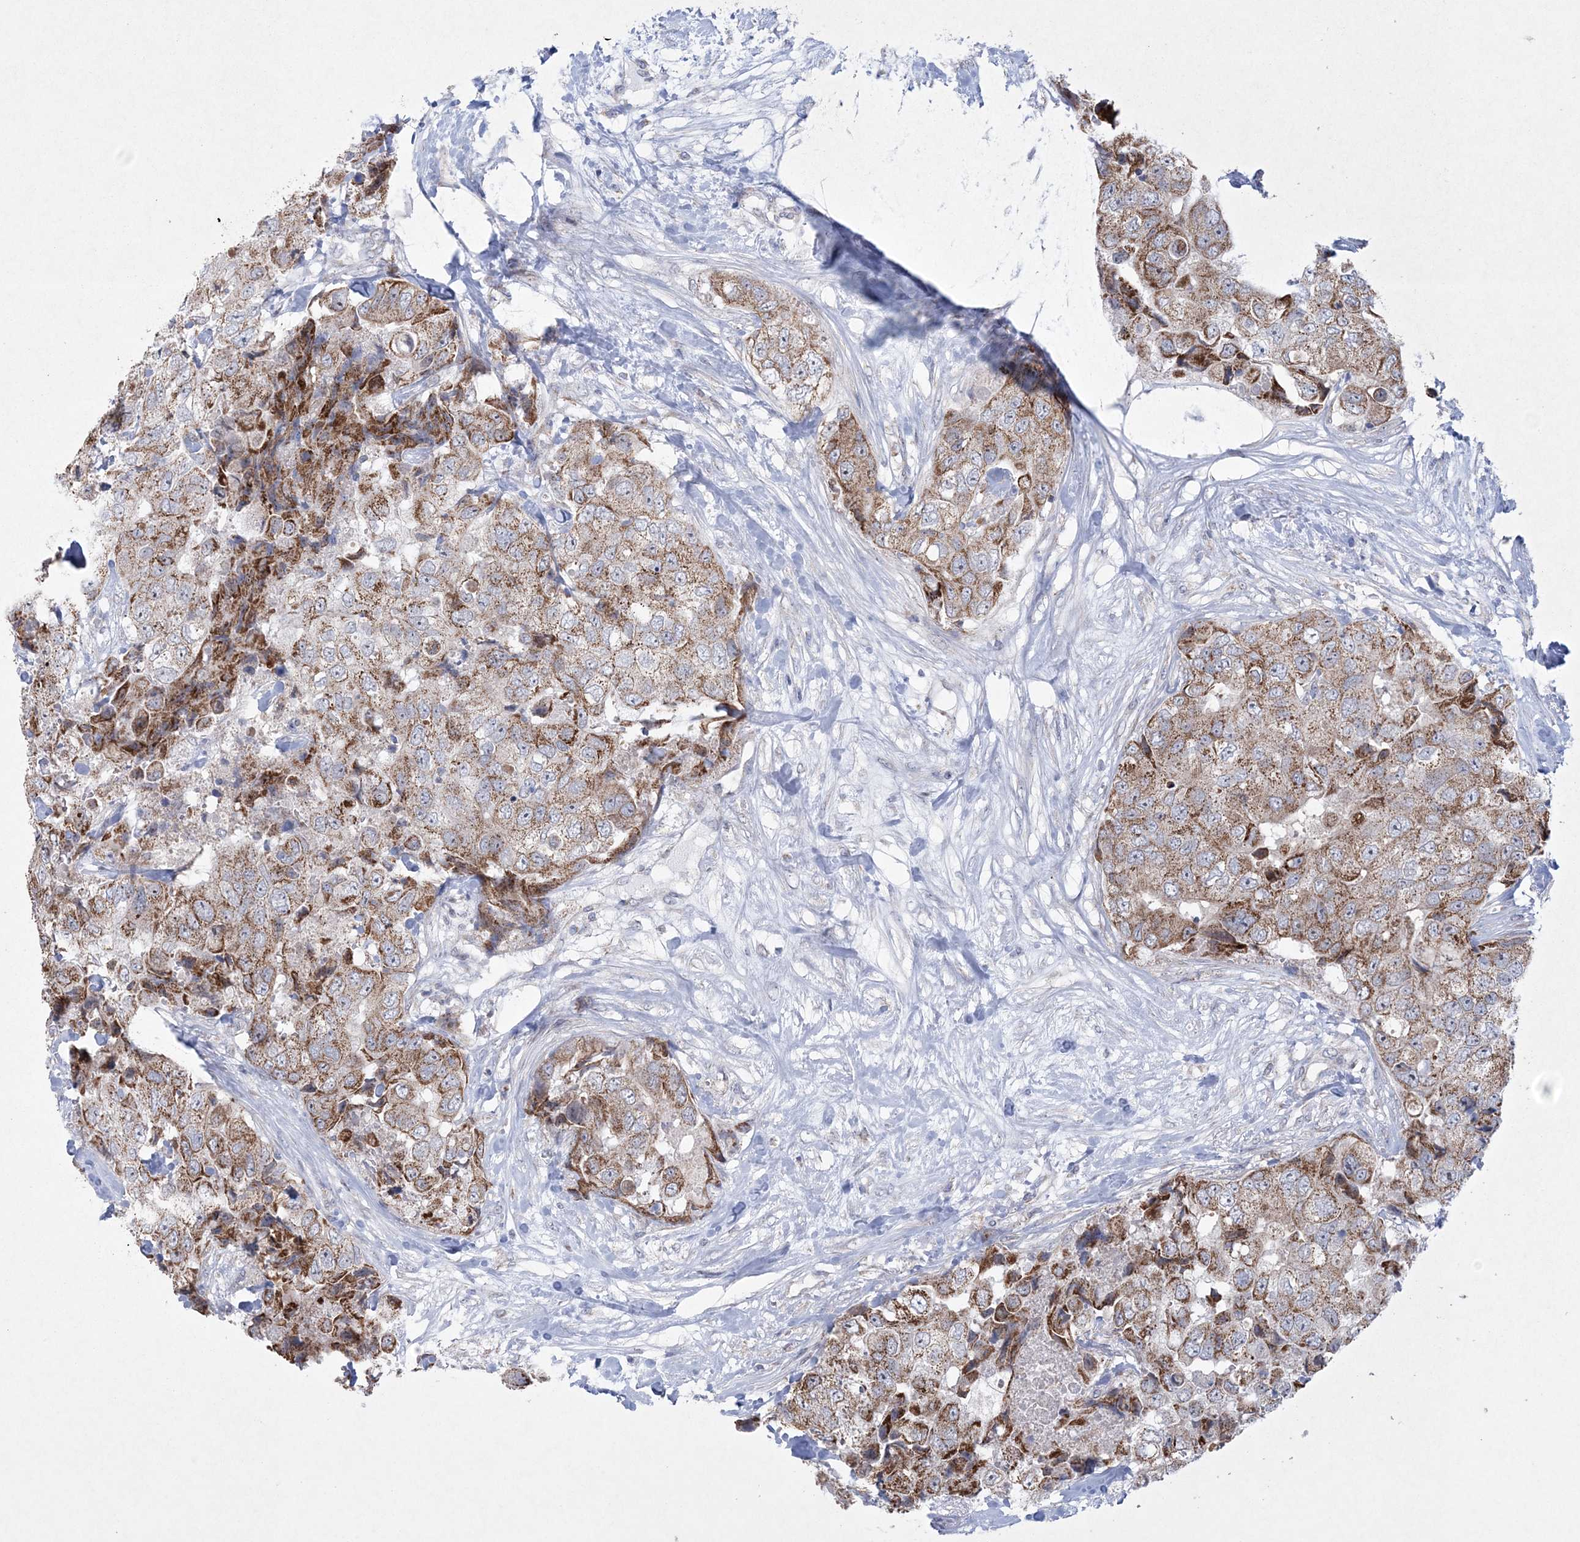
{"staining": {"intensity": "moderate", "quantity": ">75%", "location": "cytoplasmic/membranous"}, "tissue": "breast cancer", "cell_type": "Tumor cells", "image_type": "cancer", "snomed": [{"axis": "morphology", "description": "Duct carcinoma"}, {"axis": "topography", "description": "Breast"}], "caption": "This is an image of immunohistochemistry (IHC) staining of breast intraductal carcinoma, which shows moderate positivity in the cytoplasmic/membranous of tumor cells.", "gene": "CES4A", "patient": {"sex": "female", "age": 62}}